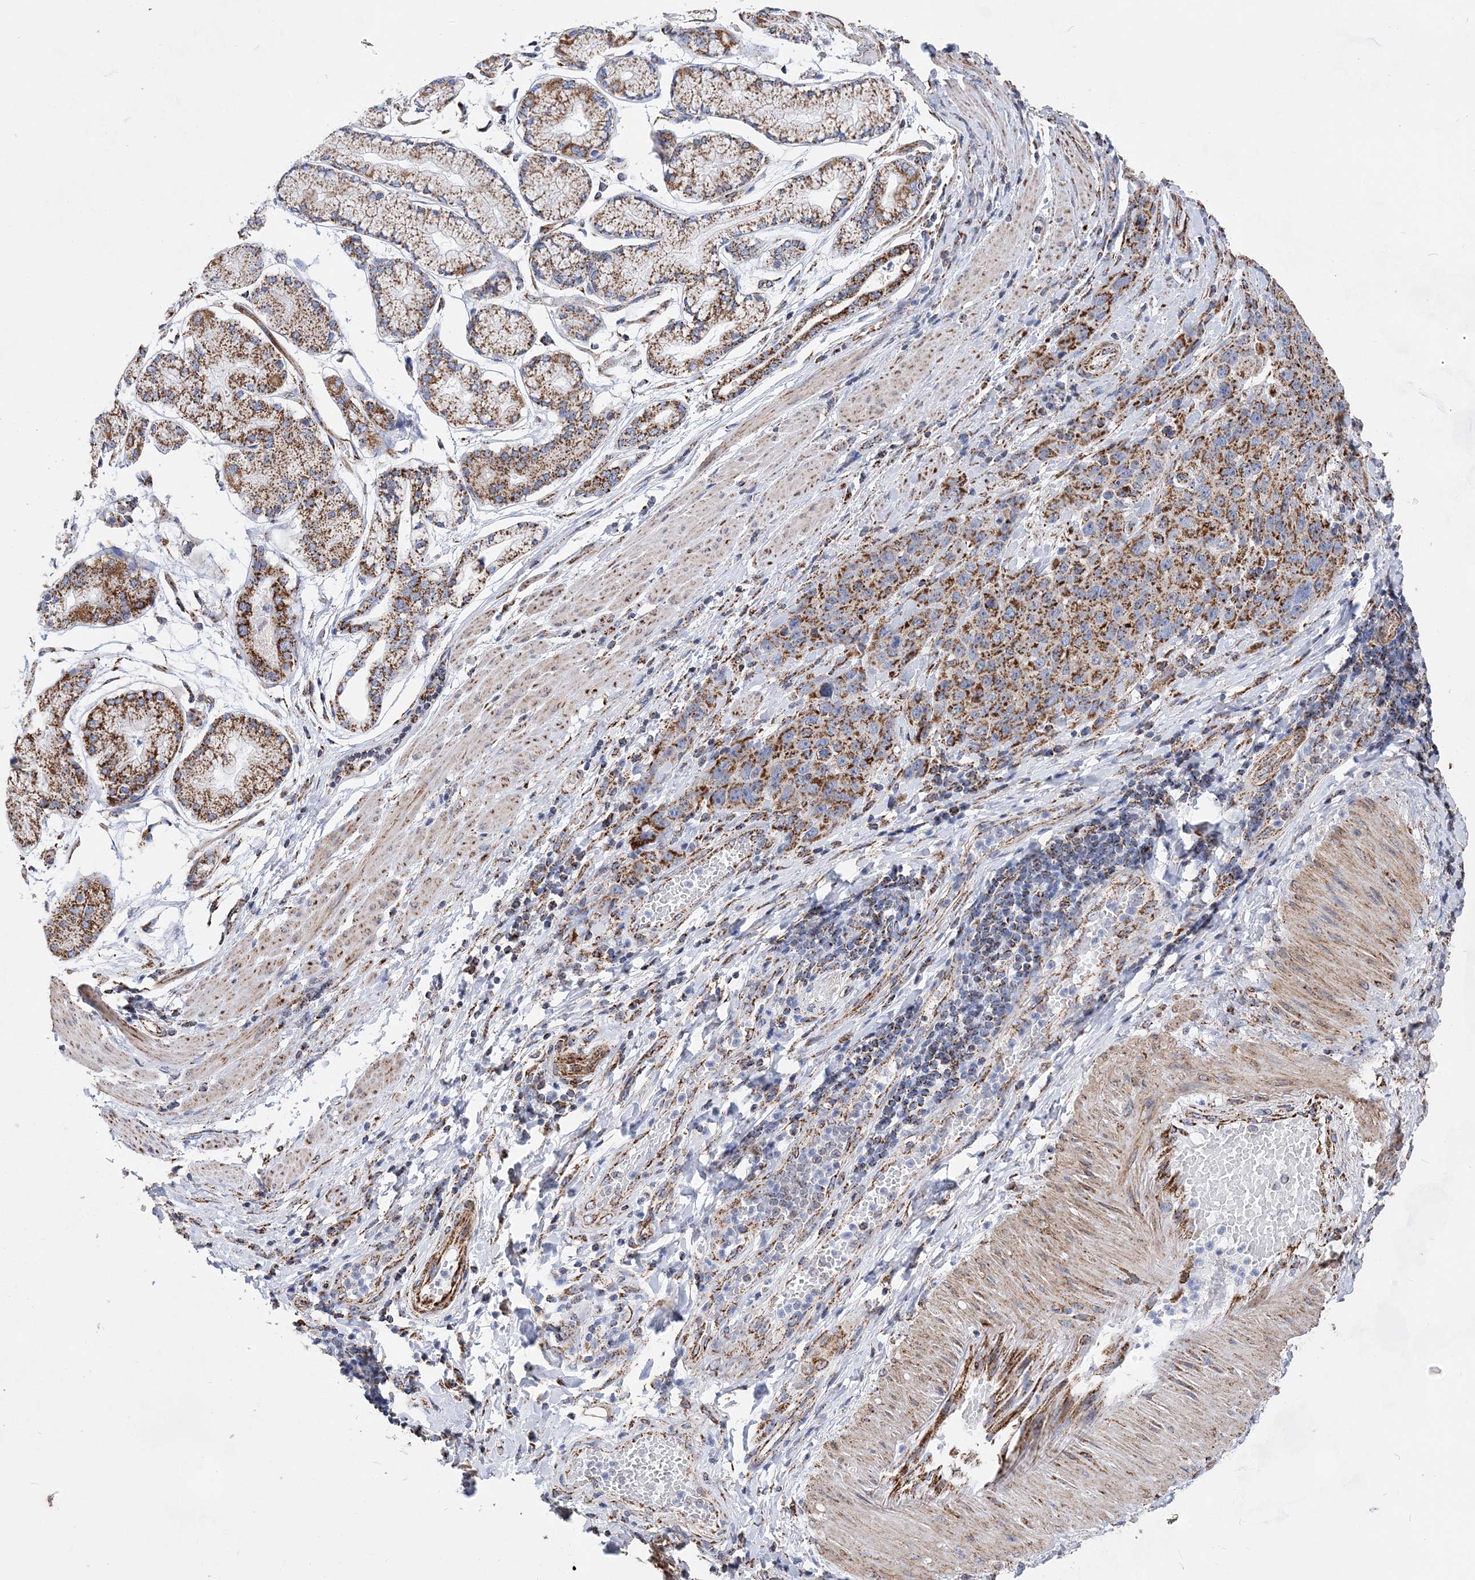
{"staining": {"intensity": "moderate", "quantity": ">75%", "location": "cytoplasmic/membranous"}, "tissue": "stomach cancer", "cell_type": "Tumor cells", "image_type": "cancer", "snomed": [{"axis": "morphology", "description": "Normal tissue, NOS"}, {"axis": "morphology", "description": "Adenocarcinoma, NOS"}, {"axis": "topography", "description": "Lymph node"}, {"axis": "topography", "description": "Stomach"}], "caption": "Immunohistochemical staining of stomach adenocarcinoma displays medium levels of moderate cytoplasmic/membranous protein positivity in approximately >75% of tumor cells. (brown staining indicates protein expression, while blue staining denotes nuclei).", "gene": "ACOT9", "patient": {"sex": "male", "age": 48}}